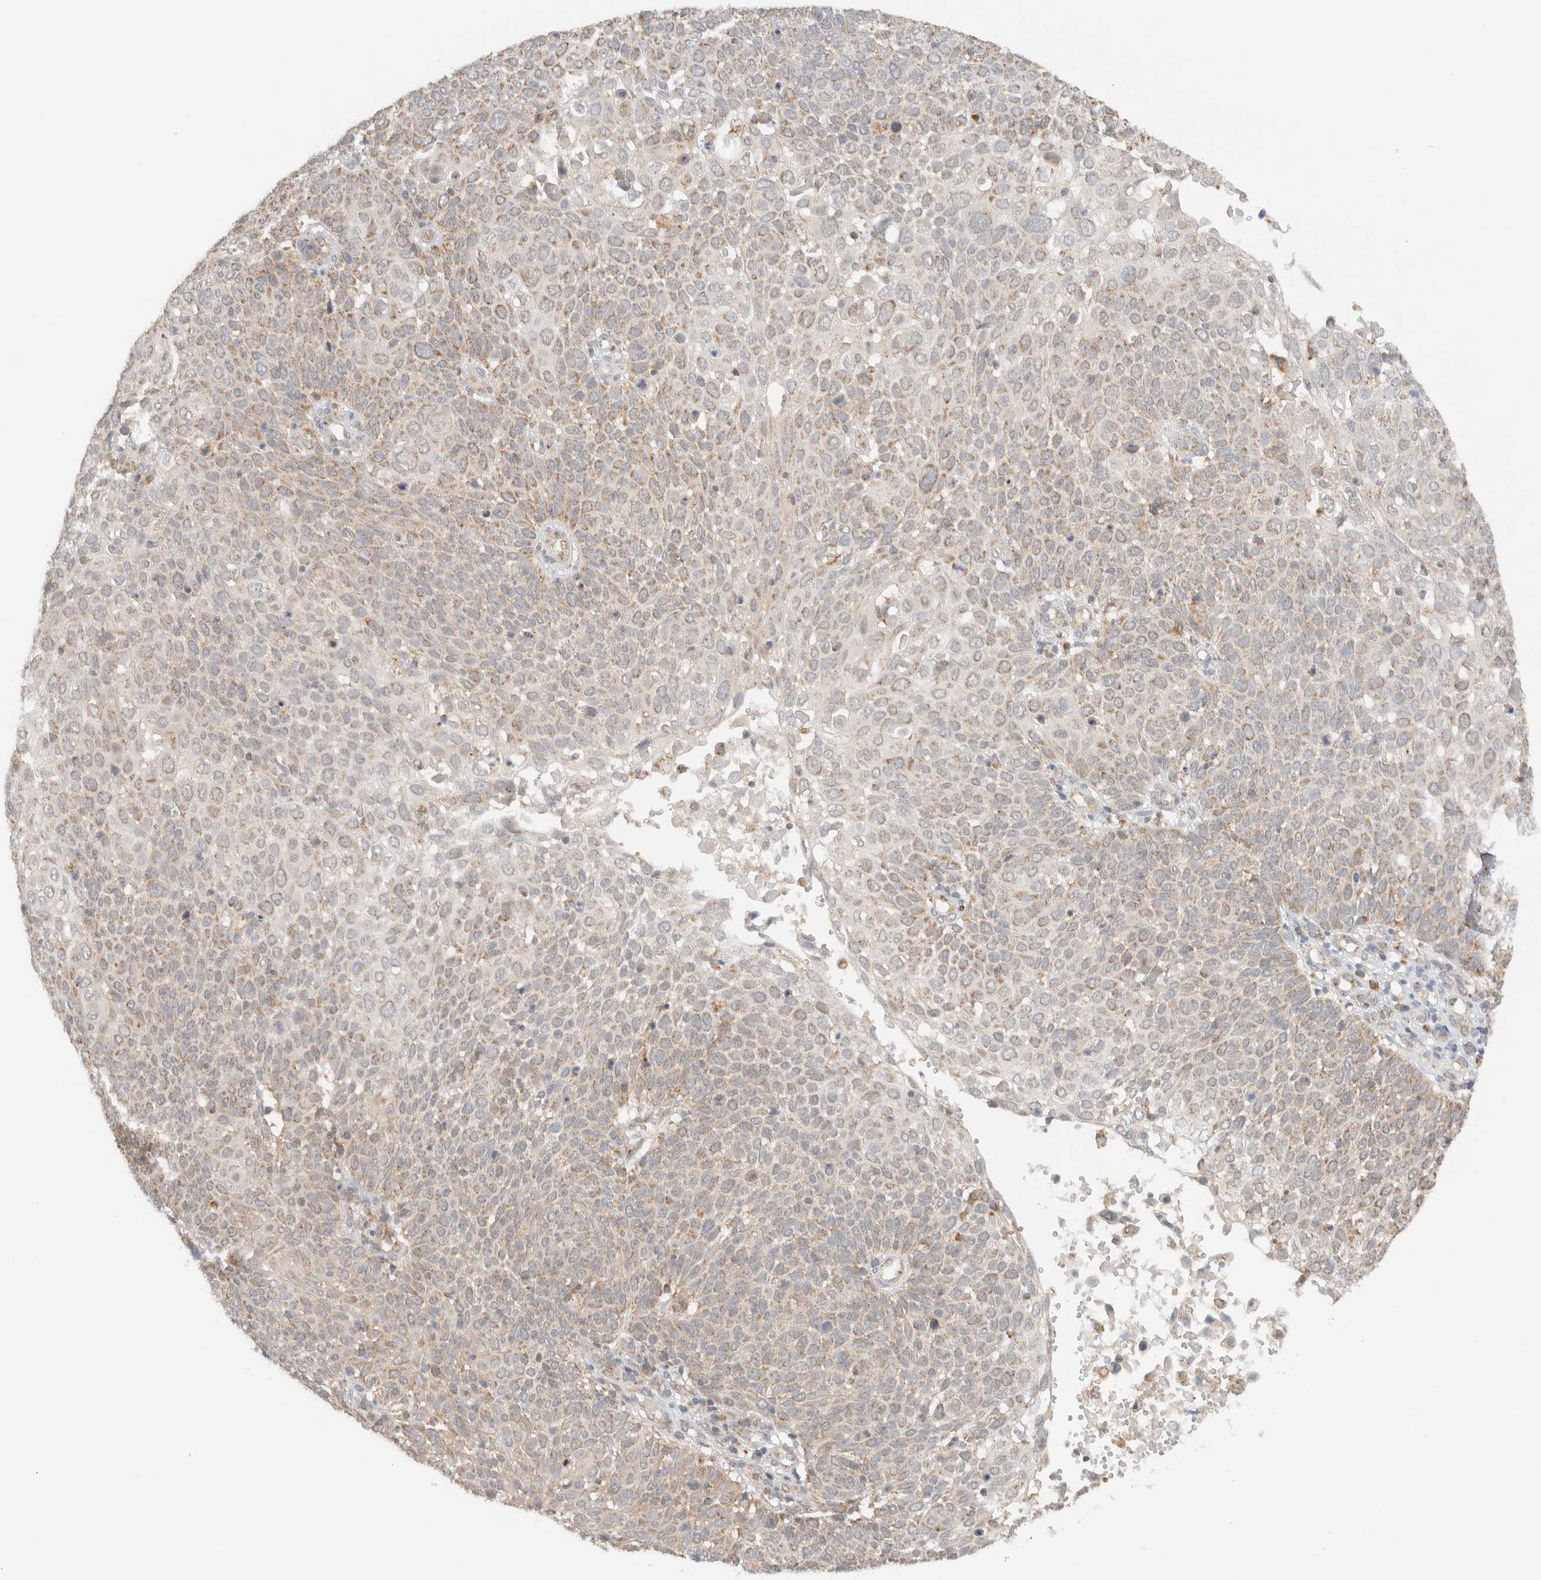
{"staining": {"intensity": "weak", "quantity": ">75%", "location": "cytoplasmic/membranous"}, "tissue": "cervical cancer", "cell_type": "Tumor cells", "image_type": "cancer", "snomed": [{"axis": "morphology", "description": "Squamous cell carcinoma, NOS"}, {"axis": "topography", "description": "Cervix"}], "caption": "The immunohistochemical stain labels weak cytoplasmic/membranous staining in tumor cells of cervical cancer tissue.", "gene": "MRPL41", "patient": {"sex": "female", "age": 74}}